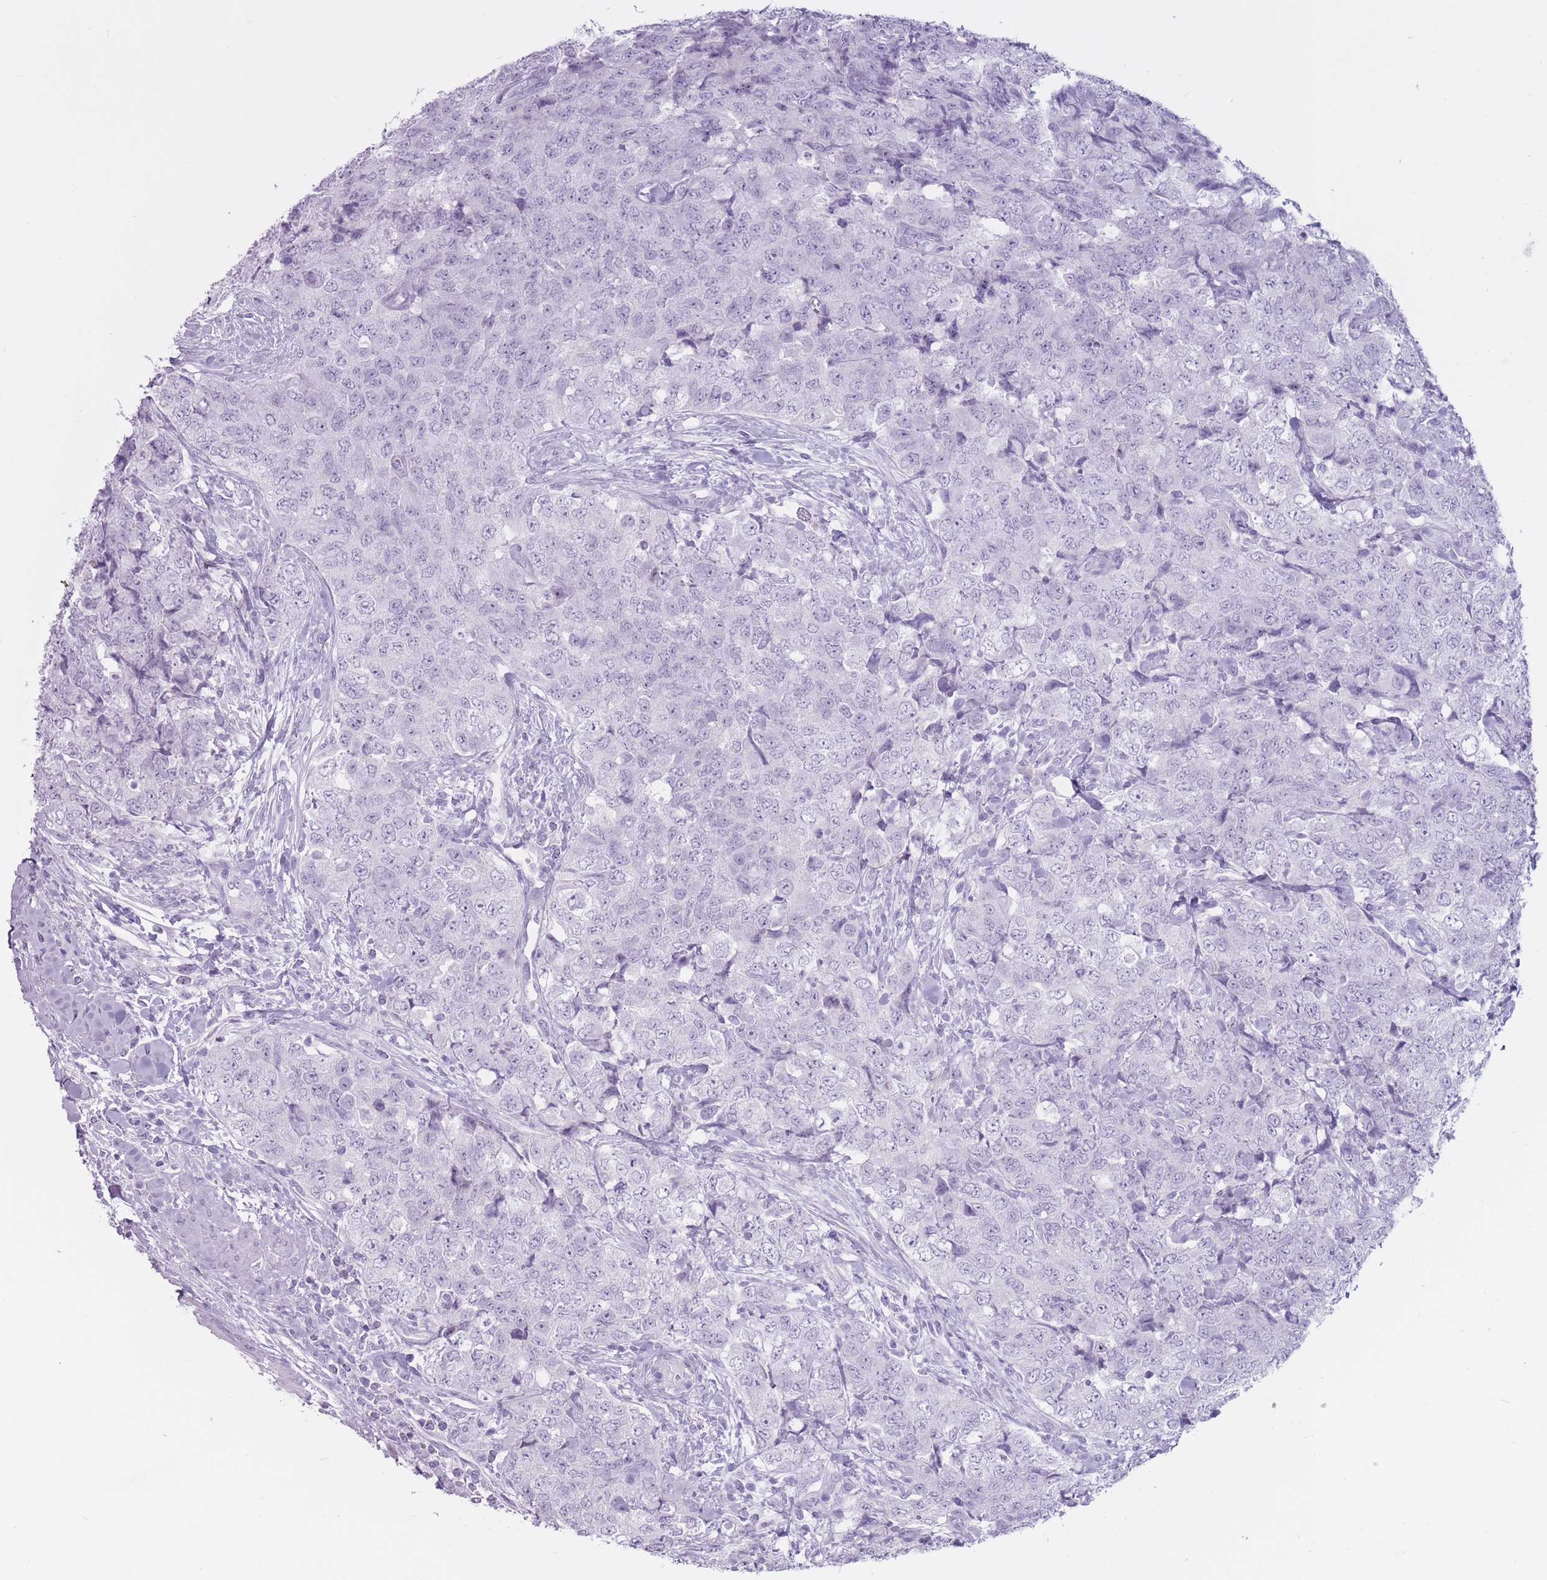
{"staining": {"intensity": "negative", "quantity": "none", "location": "none"}, "tissue": "urothelial cancer", "cell_type": "Tumor cells", "image_type": "cancer", "snomed": [{"axis": "morphology", "description": "Urothelial carcinoma, High grade"}, {"axis": "topography", "description": "Urinary bladder"}], "caption": "DAB immunohistochemical staining of urothelial carcinoma (high-grade) displays no significant positivity in tumor cells.", "gene": "PNMA3", "patient": {"sex": "female", "age": 78}}